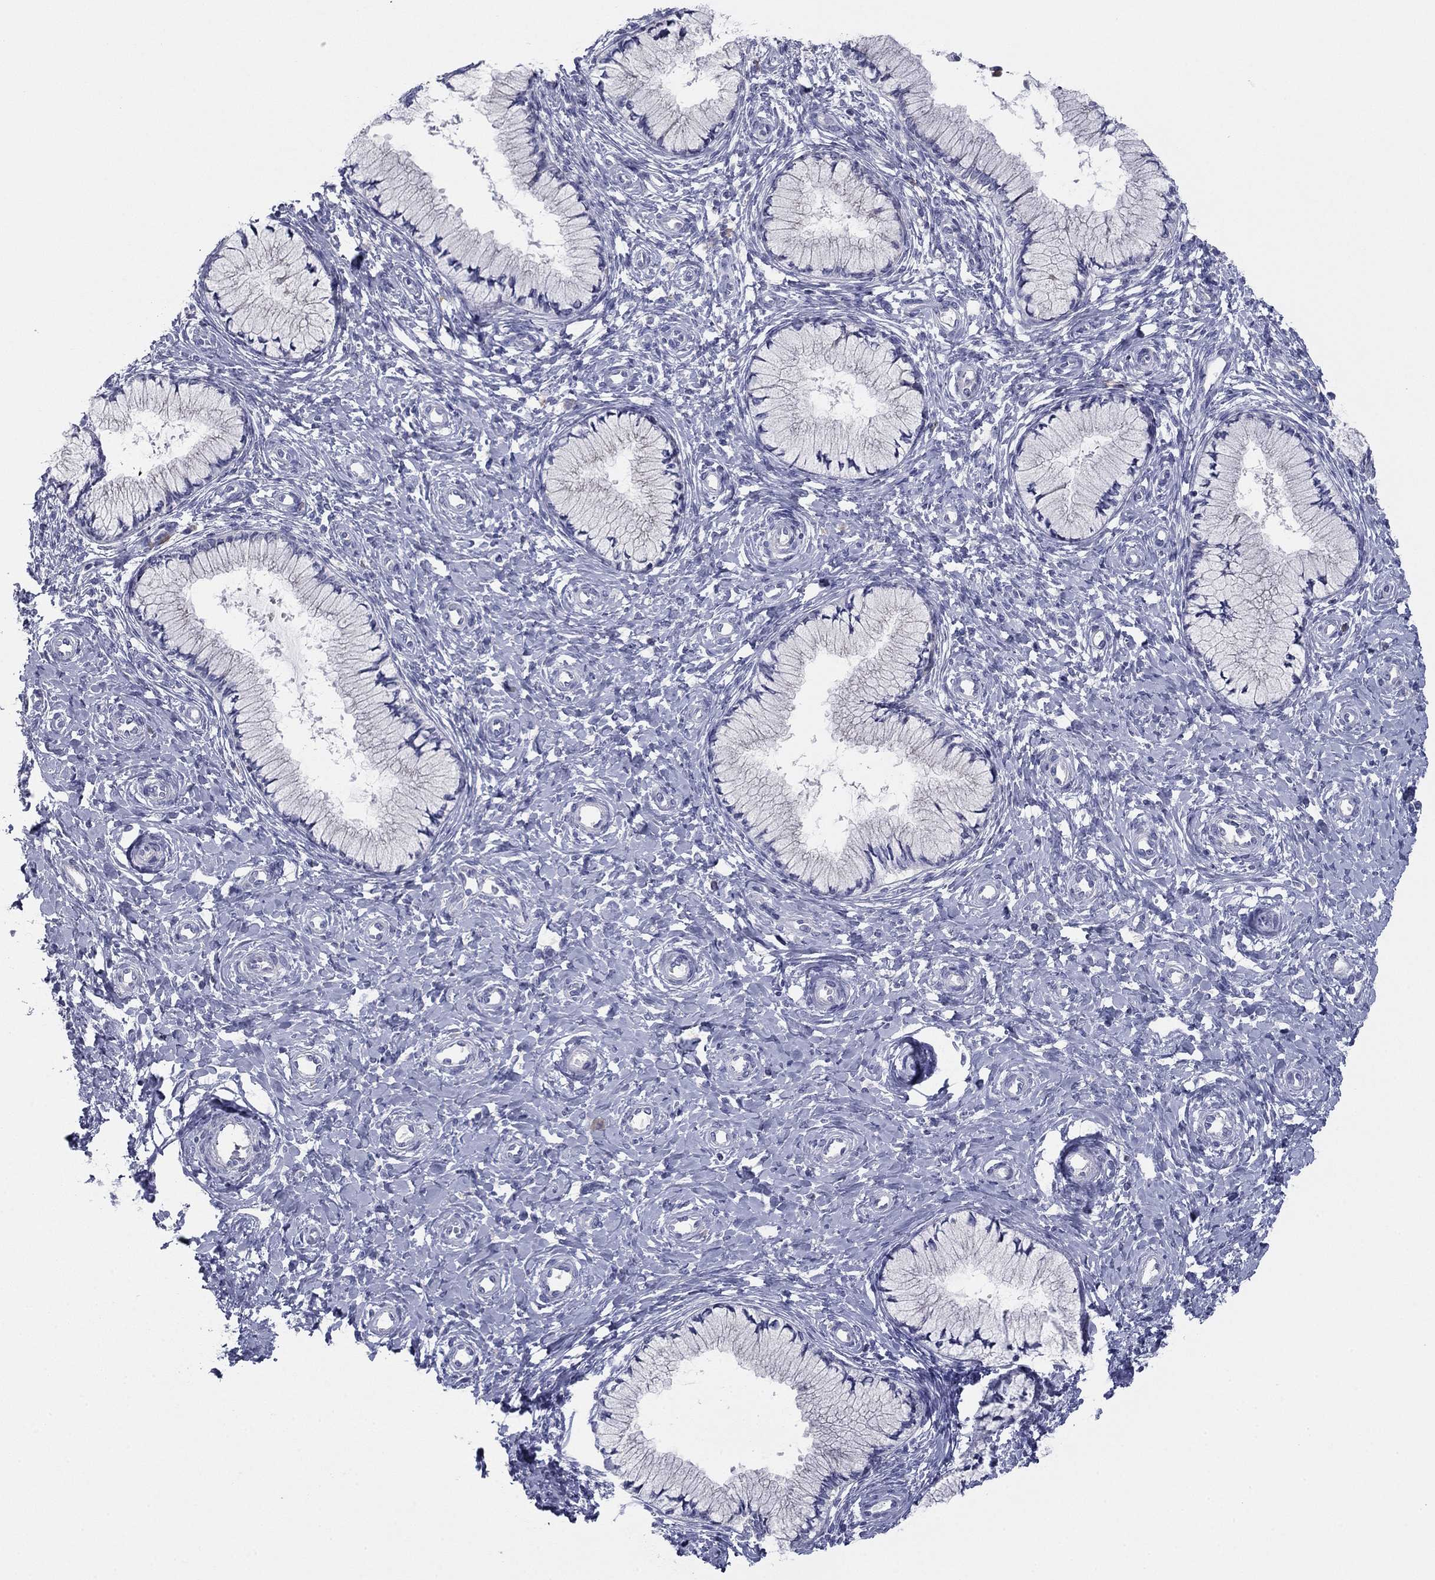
{"staining": {"intensity": "negative", "quantity": "none", "location": "none"}, "tissue": "cervix", "cell_type": "Glandular cells", "image_type": "normal", "snomed": [{"axis": "morphology", "description": "Normal tissue, NOS"}, {"axis": "topography", "description": "Cervix"}], "caption": "A high-resolution micrograph shows IHC staining of benign cervix, which exhibits no significant staining in glandular cells.", "gene": "GRK7", "patient": {"sex": "female", "age": 37}}